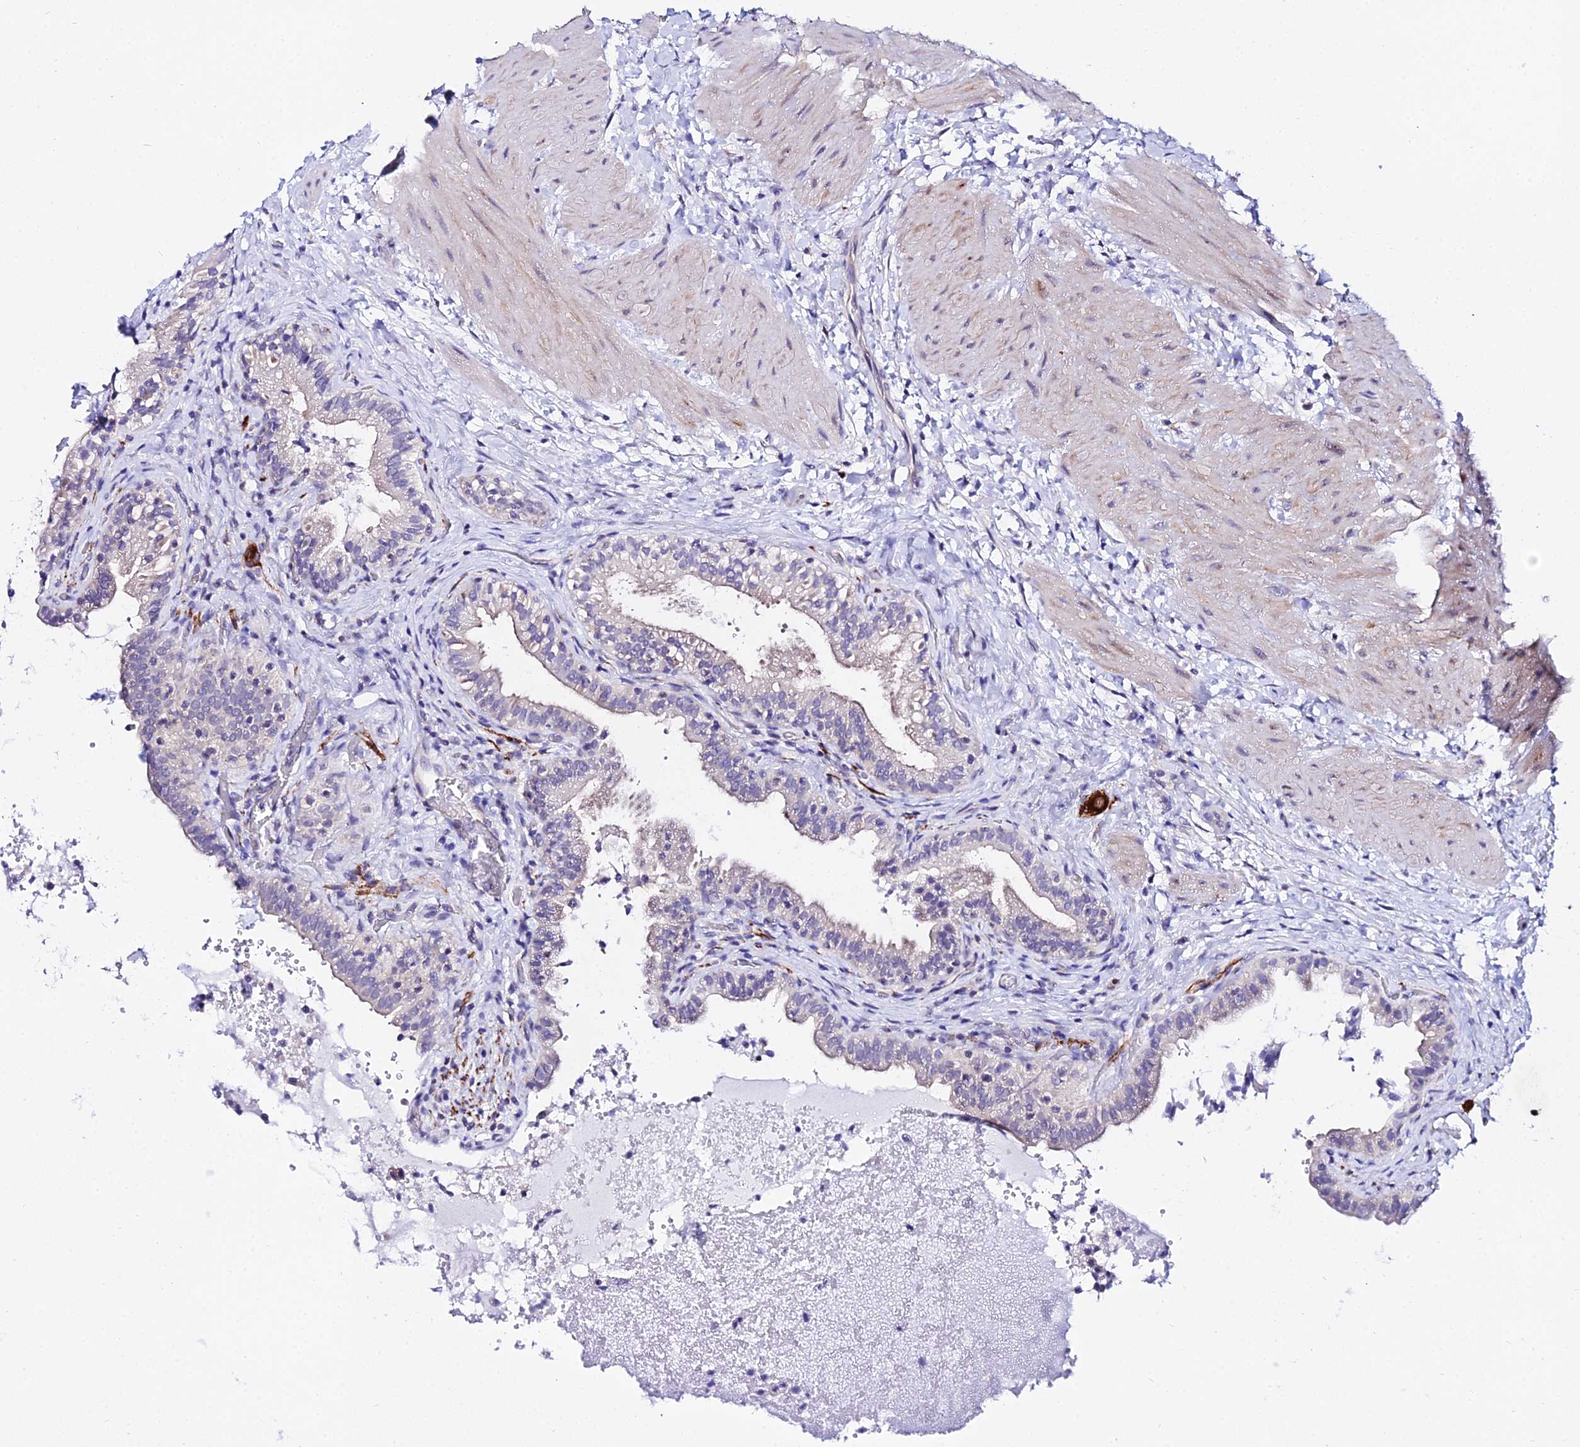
{"staining": {"intensity": "weak", "quantity": "<25%", "location": "cytoplasmic/membranous"}, "tissue": "gallbladder", "cell_type": "Glandular cells", "image_type": "normal", "snomed": [{"axis": "morphology", "description": "Normal tissue, NOS"}, {"axis": "topography", "description": "Gallbladder"}], "caption": "Photomicrograph shows no significant protein staining in glandular cells of normal gallbladder. Nuclei are stained in blue.", "gene": "ATG16L2", "patient": {"sex": "male", "age": 24}}